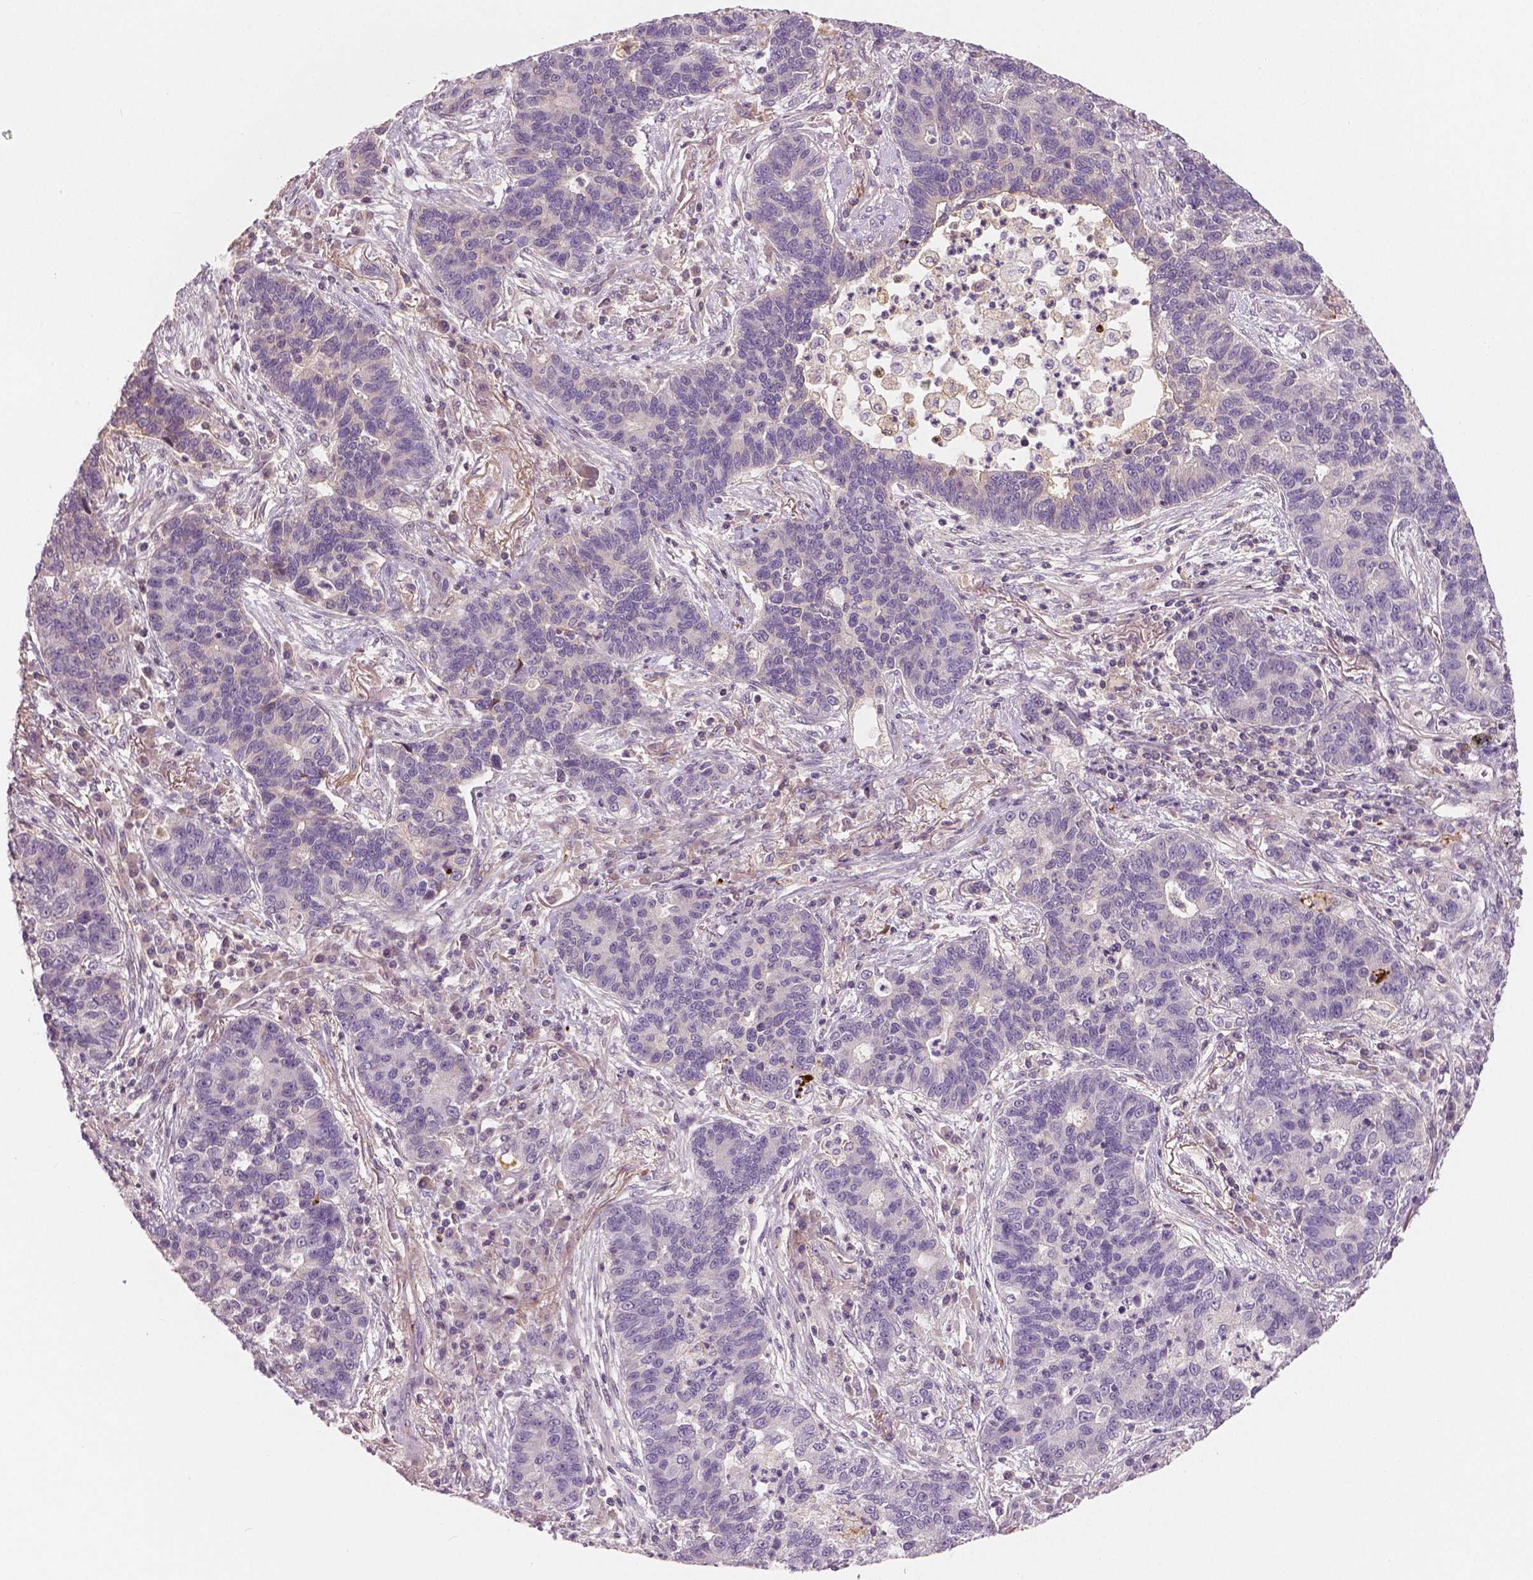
{"staining": {"intensity": "negative", "quantity": "none", "location": "none"}, "tissue": "lung cancer", "cell_type": "Tumor cells", "image_type": "cancer", "snomed": [{"axis": "morphology", "description": "Adenocarcinoma, NOS"}, {"axis": "topography", "description": "Lung"}], "caption": "Tumor cells show no significant positivity in adenocarcinoma (lung).", "gene": "APOA4", "patient": {"sex": "female", "age": 57}}